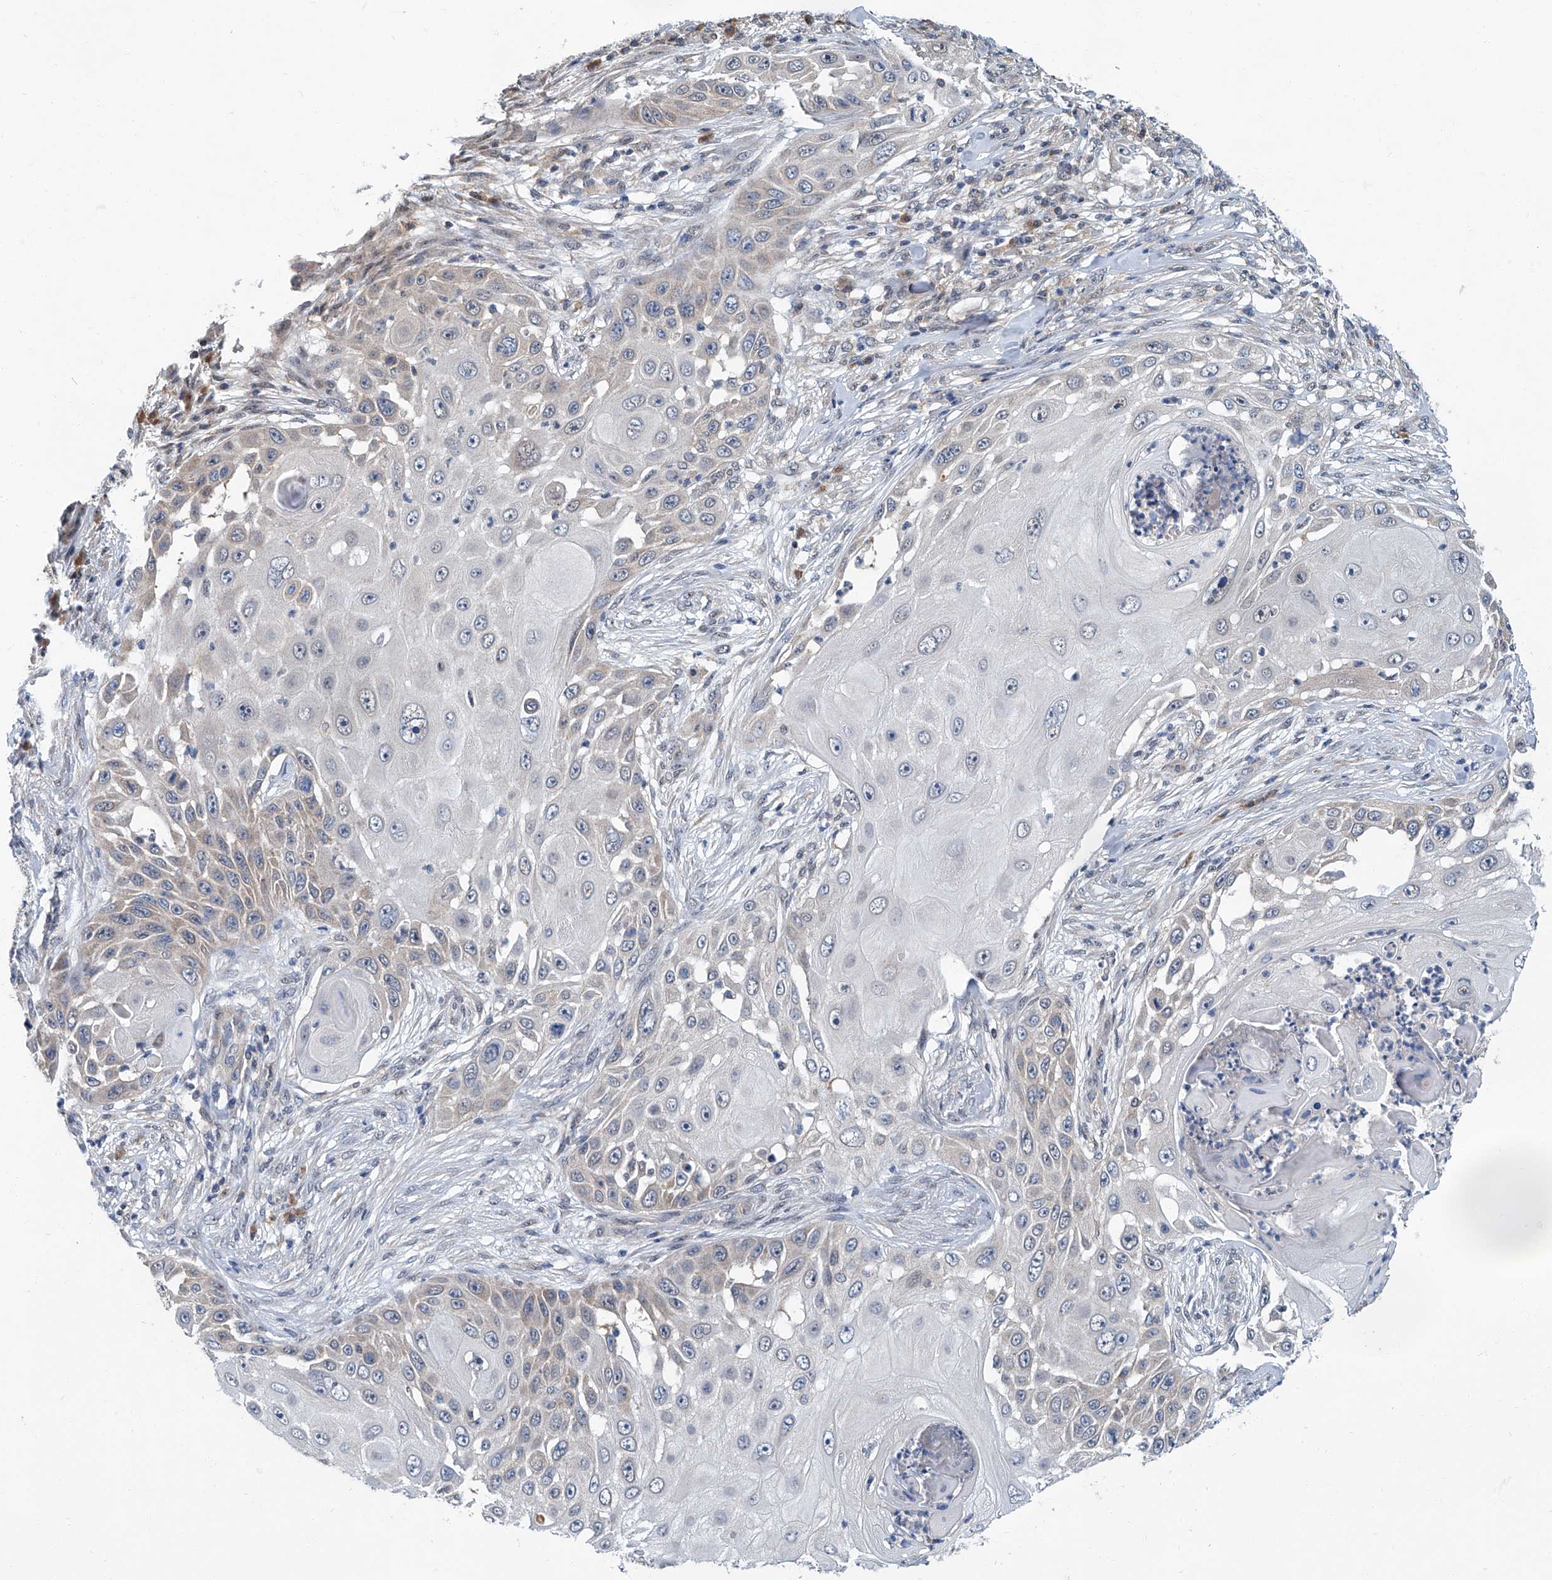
{"staining": {"intensity": "negative", "quantity": "none", "location": "none"}, "tissue": "skin cancer", "cell_type": "Tumor cells", "image_type": "cancer", "snomed": [{"axis": "morphology", "description": "Squamous cell carcinoma, NOS"}, {"axis": "topography", "description": "Skin"}], "caption": "An immunohistochemistry (IHC) micrograph of skin cancer (squamous cell carcinoma) is shown. There is no staining in tumor cells of skin cancer (squamous cell carcinoma).", "gene": "CLK1", "patient": {"sex": "female", "age": 44}}